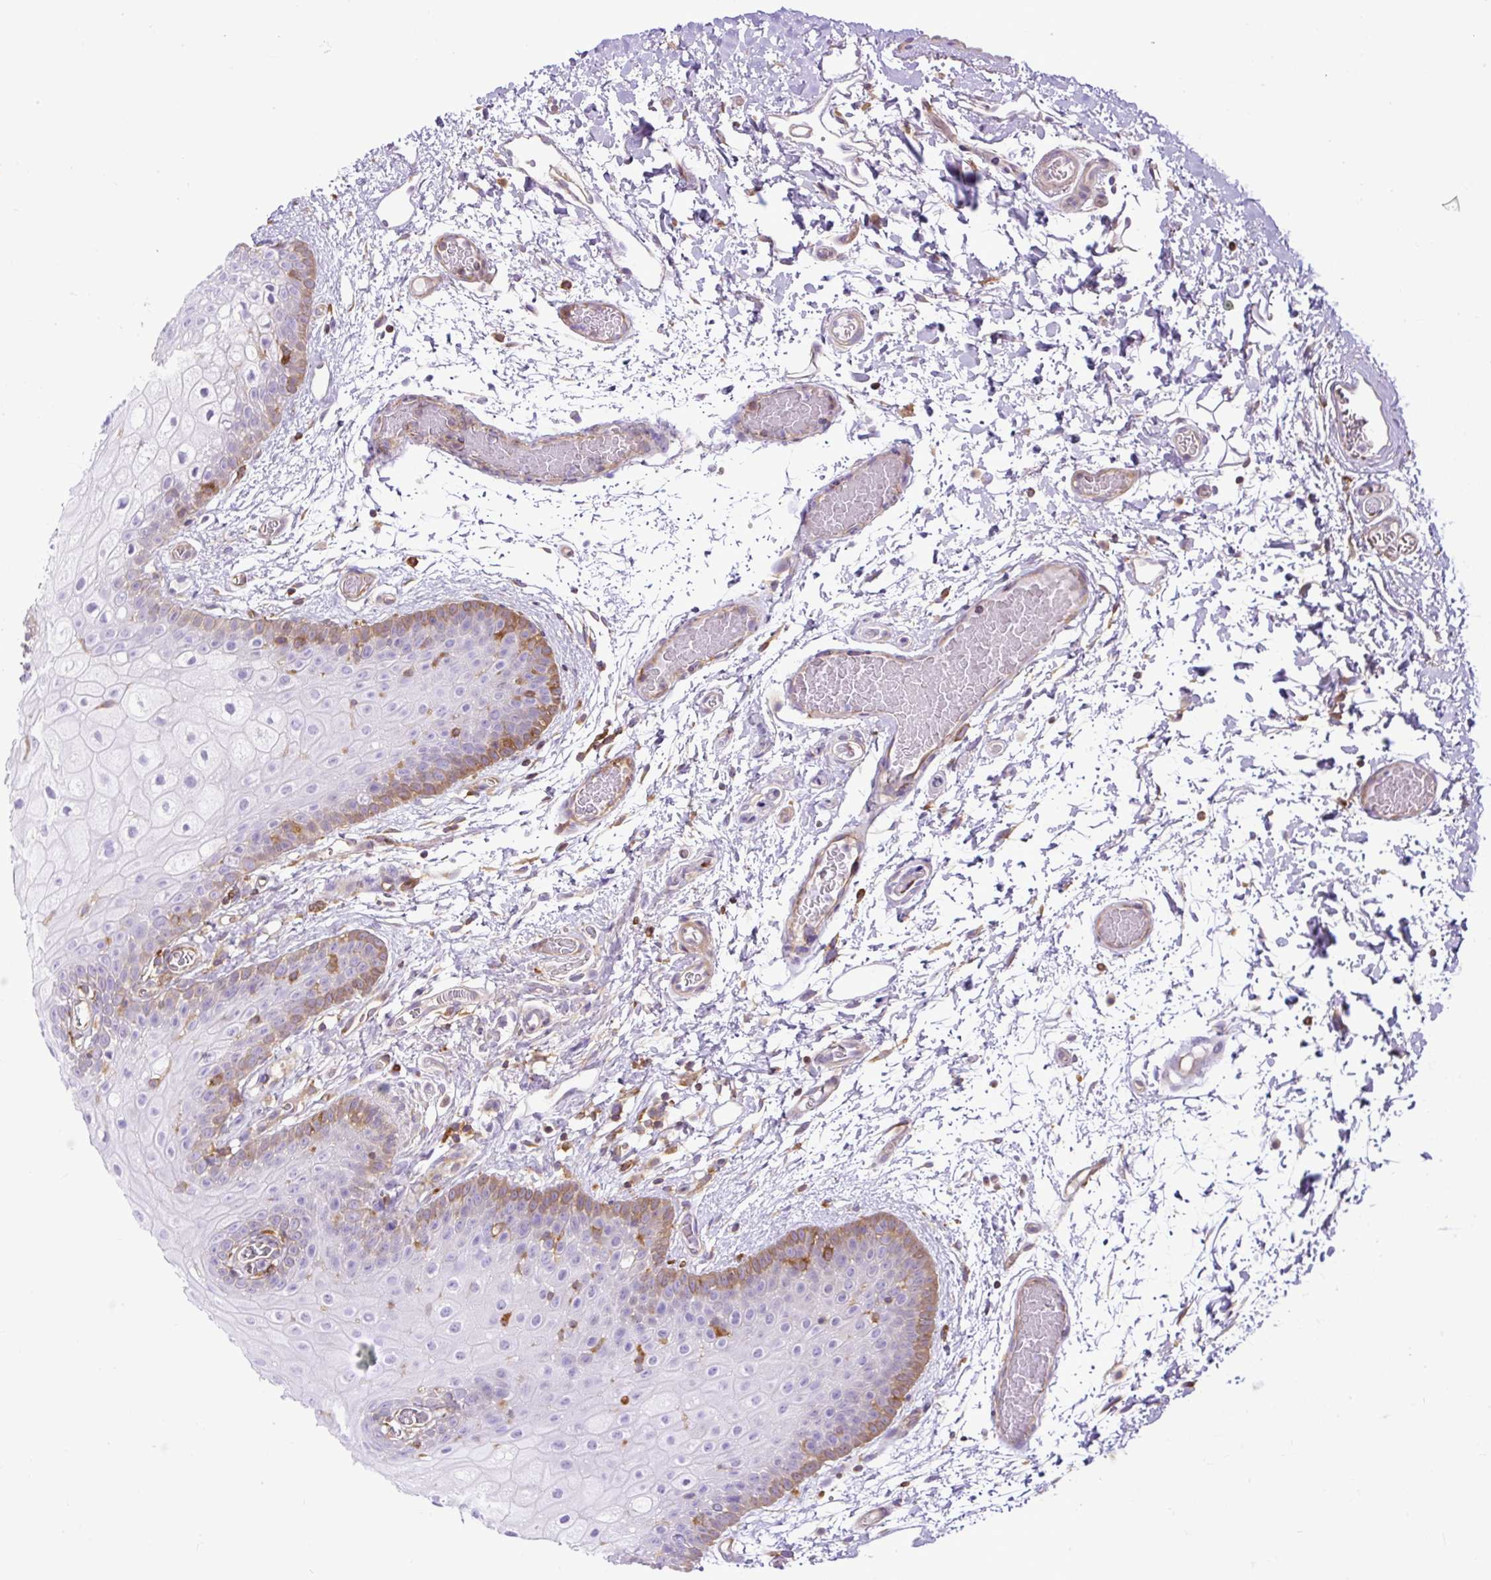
{"staining": {"intensity": "moderate", "quantity": "<25%", "location": "cytoplasmic/membranous"}, "tissue": "oral mucosa", "cell_type": "Squamous epithelial cells", "image_type": "normal", "snomed": [{"axis": "morphology", "description": "Normal tissue, NOS"}, {"axis": "morphology", "description": "Squamous cell carcinoma, NOS"}, {"axis": "topography", "description": "Oral tissue"}, {"axis": "topography", "description": "Tounge, NOS"}, {"axis": "topography", "description": "Head-Neck"}], "caption": "Benign oral mucosa was stained to show a protein in brown. There is low levels of moderate cytoplasmic/membranous expression in approximately <25% of squamous epithelial cells.", "gene": "MAP1S", "patient": {"sex": "male", "age": 76}}